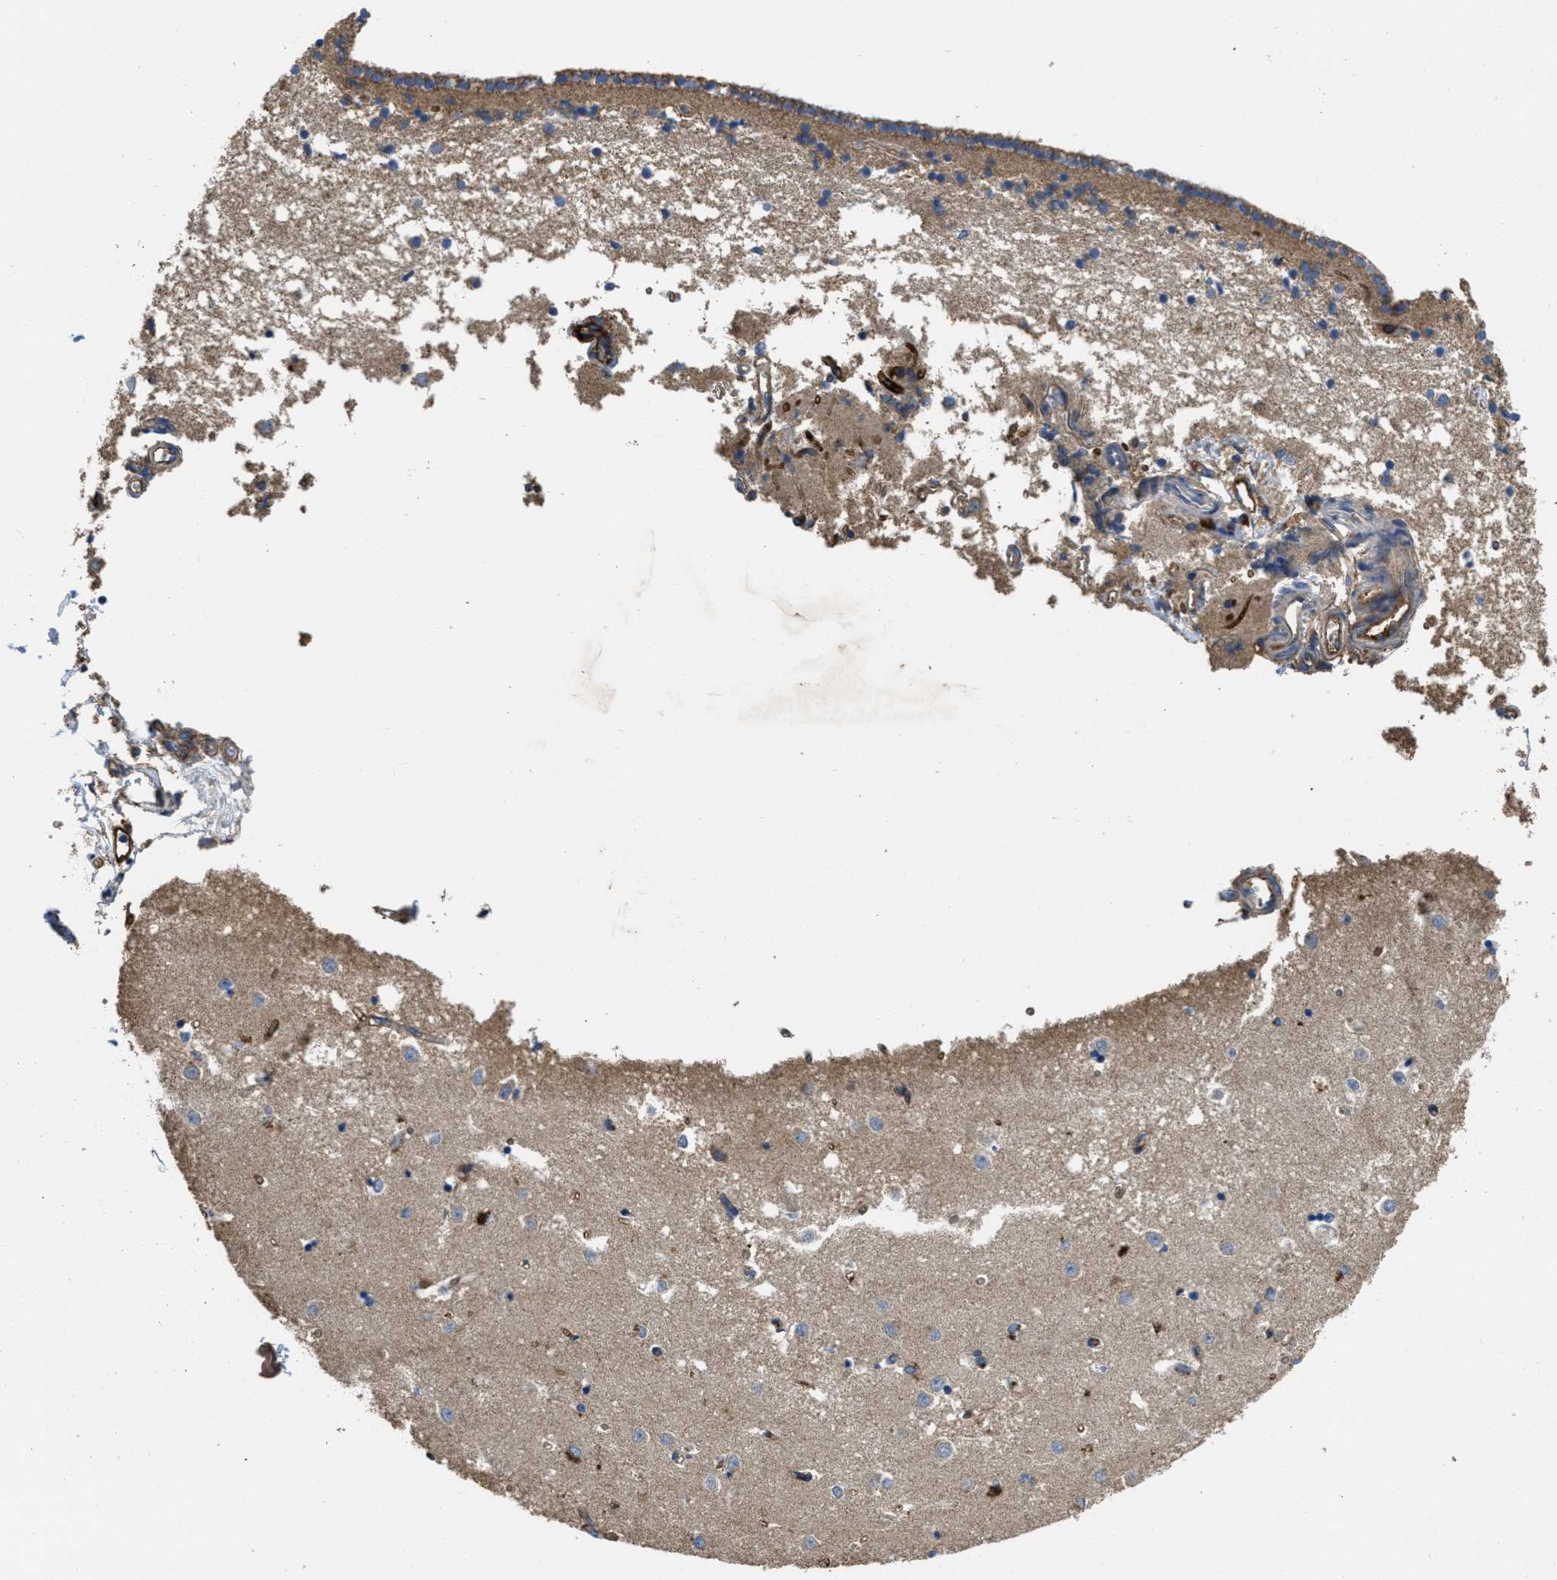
{"staining": {"intensity": "moderate", "quantity": "<25%", "location": "cytoplasmic/membranous"}, "tissue": "caudate", "cell_type": "Glial cells", "image_type": "normal", "snomed": [{"axis": "morphology", "description": "Normal tissue, NOS"}, {"axis": "topography", "description": "Lateral ventricle wall"}], "caption": "A brown stain shows moderate cytoplasmic/membranous positivity of a protein in glial cells of unremarkable caudate.", "gene": "GALK1", "patient": {"sex": "male", "age": 45}}